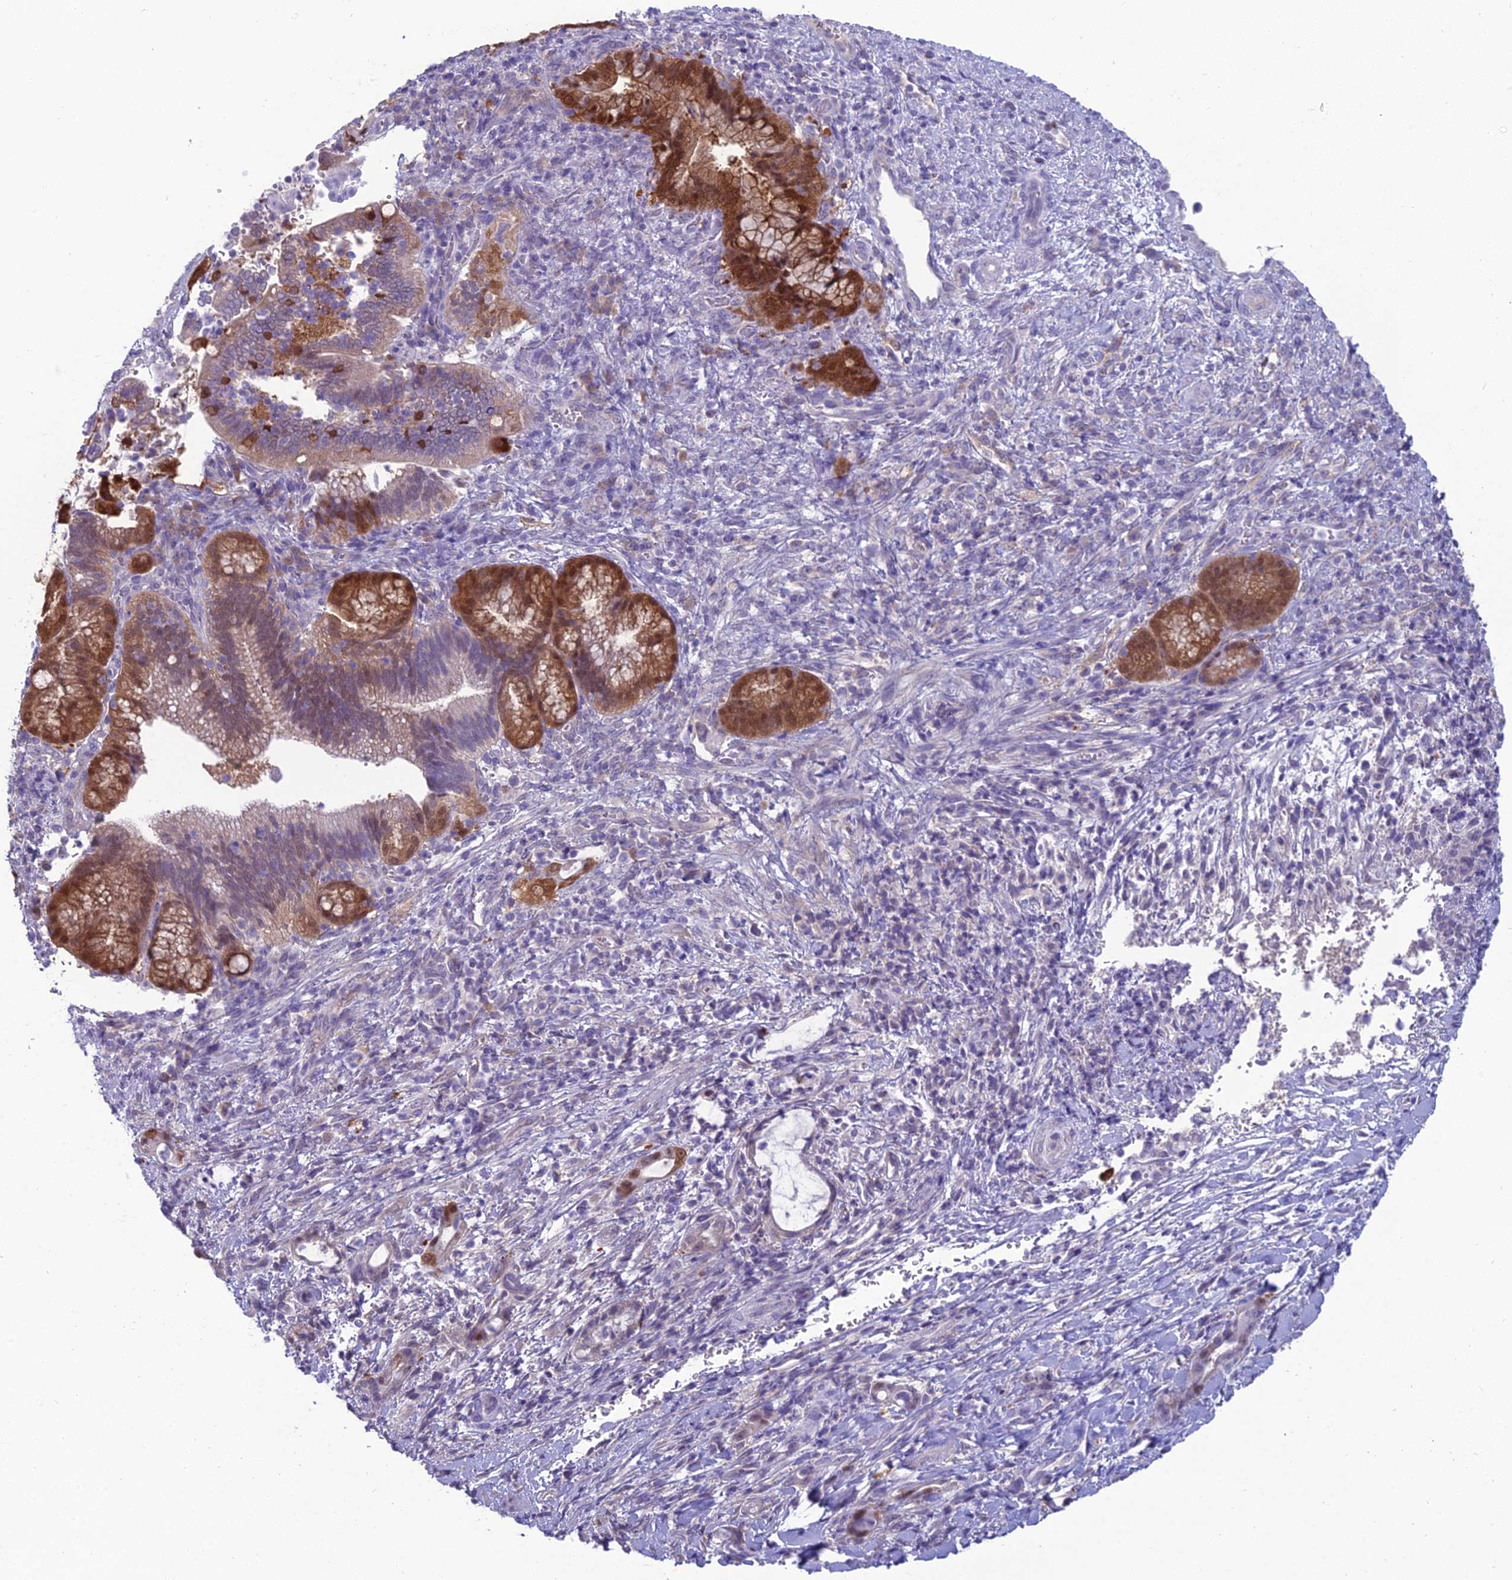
{"staining": {"intensity": "moderate", "quantity": "25%-75%", "location": "cytoplasmic/membranous,nuclear"}, "tissue": "pancreatic cancer", "cell_type": "Tumor cells", "image_type": "cancer", "snomed": [{"axis": "morphology", "description": "Normal tissue, NOS"}, {"axis": "morphology", "description": "Adenocarcinoma, NOS"}, {"axis": "topography", "description": "Pancreas"}], "caption": "Immunohistochemistry photomicrograph of pancreatic cancer (adenocarcinoma) stained for a protein (brown), which reveals medium levels of moderate cytoplasmic/membranous and nuclear staining in about 25%-75% of tumor cells.", "gene": "GNPNAT1", "patient": {"sex": "female", "age": 55}}